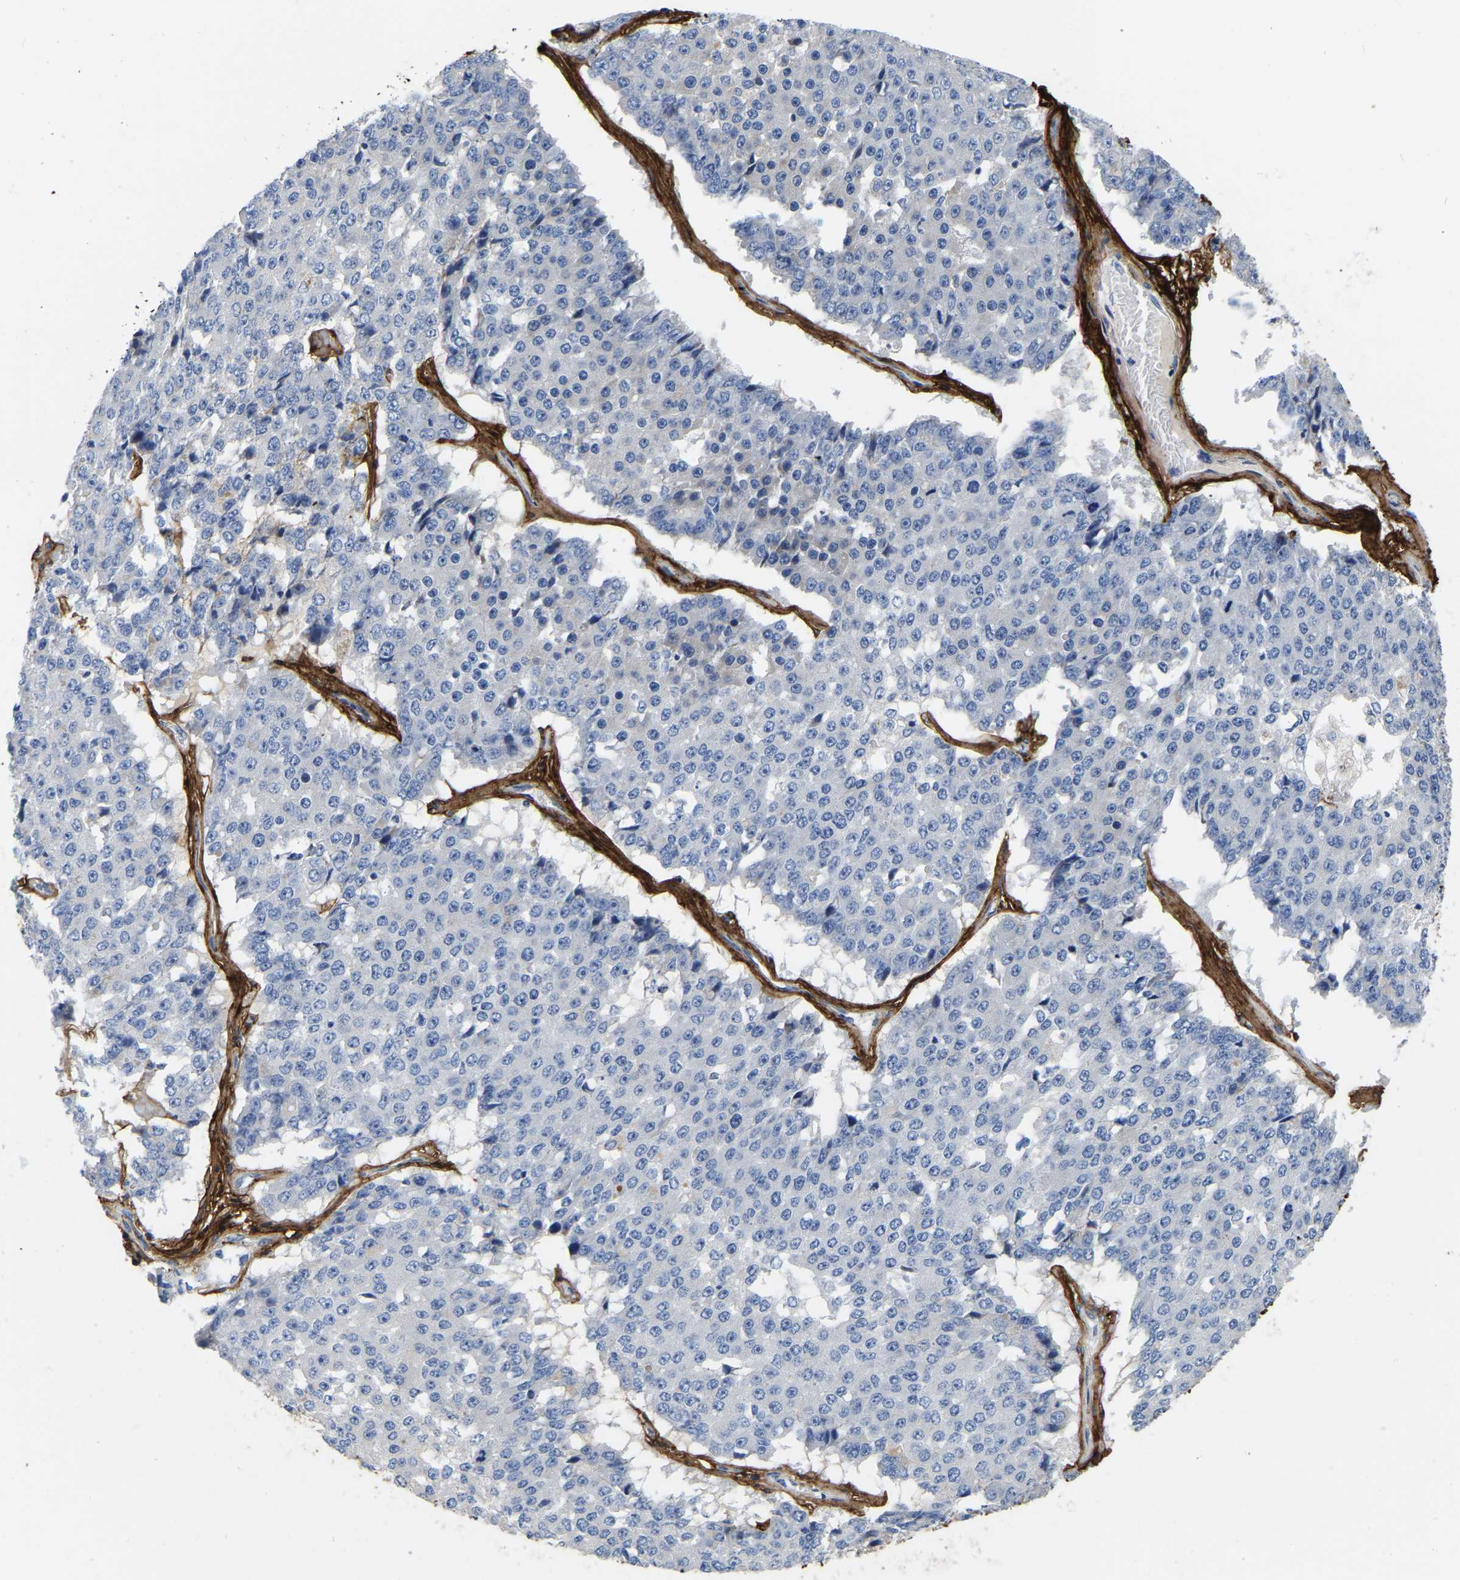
{"staining": {"intensity": "negative", "quantity": "none", "location": "none"}, "tissue": "pancreatic cancer", "cell_type": "Tumor cells", "image_type": "cancer", "snomed": [{"axis": "morphology", "description": "Adenocarcinoma, NOS"}, {"axis": "topography", "description": "Pancreas"}], "caption": "A high-resolution micrograph shows immunohistochemistry (IHC) staining of pancreatic adenocarcinoma, which exhibits no significant expression in tumor cells.", "gene": "COL6A1", "patient": {"sex": "male", "age": 50}}